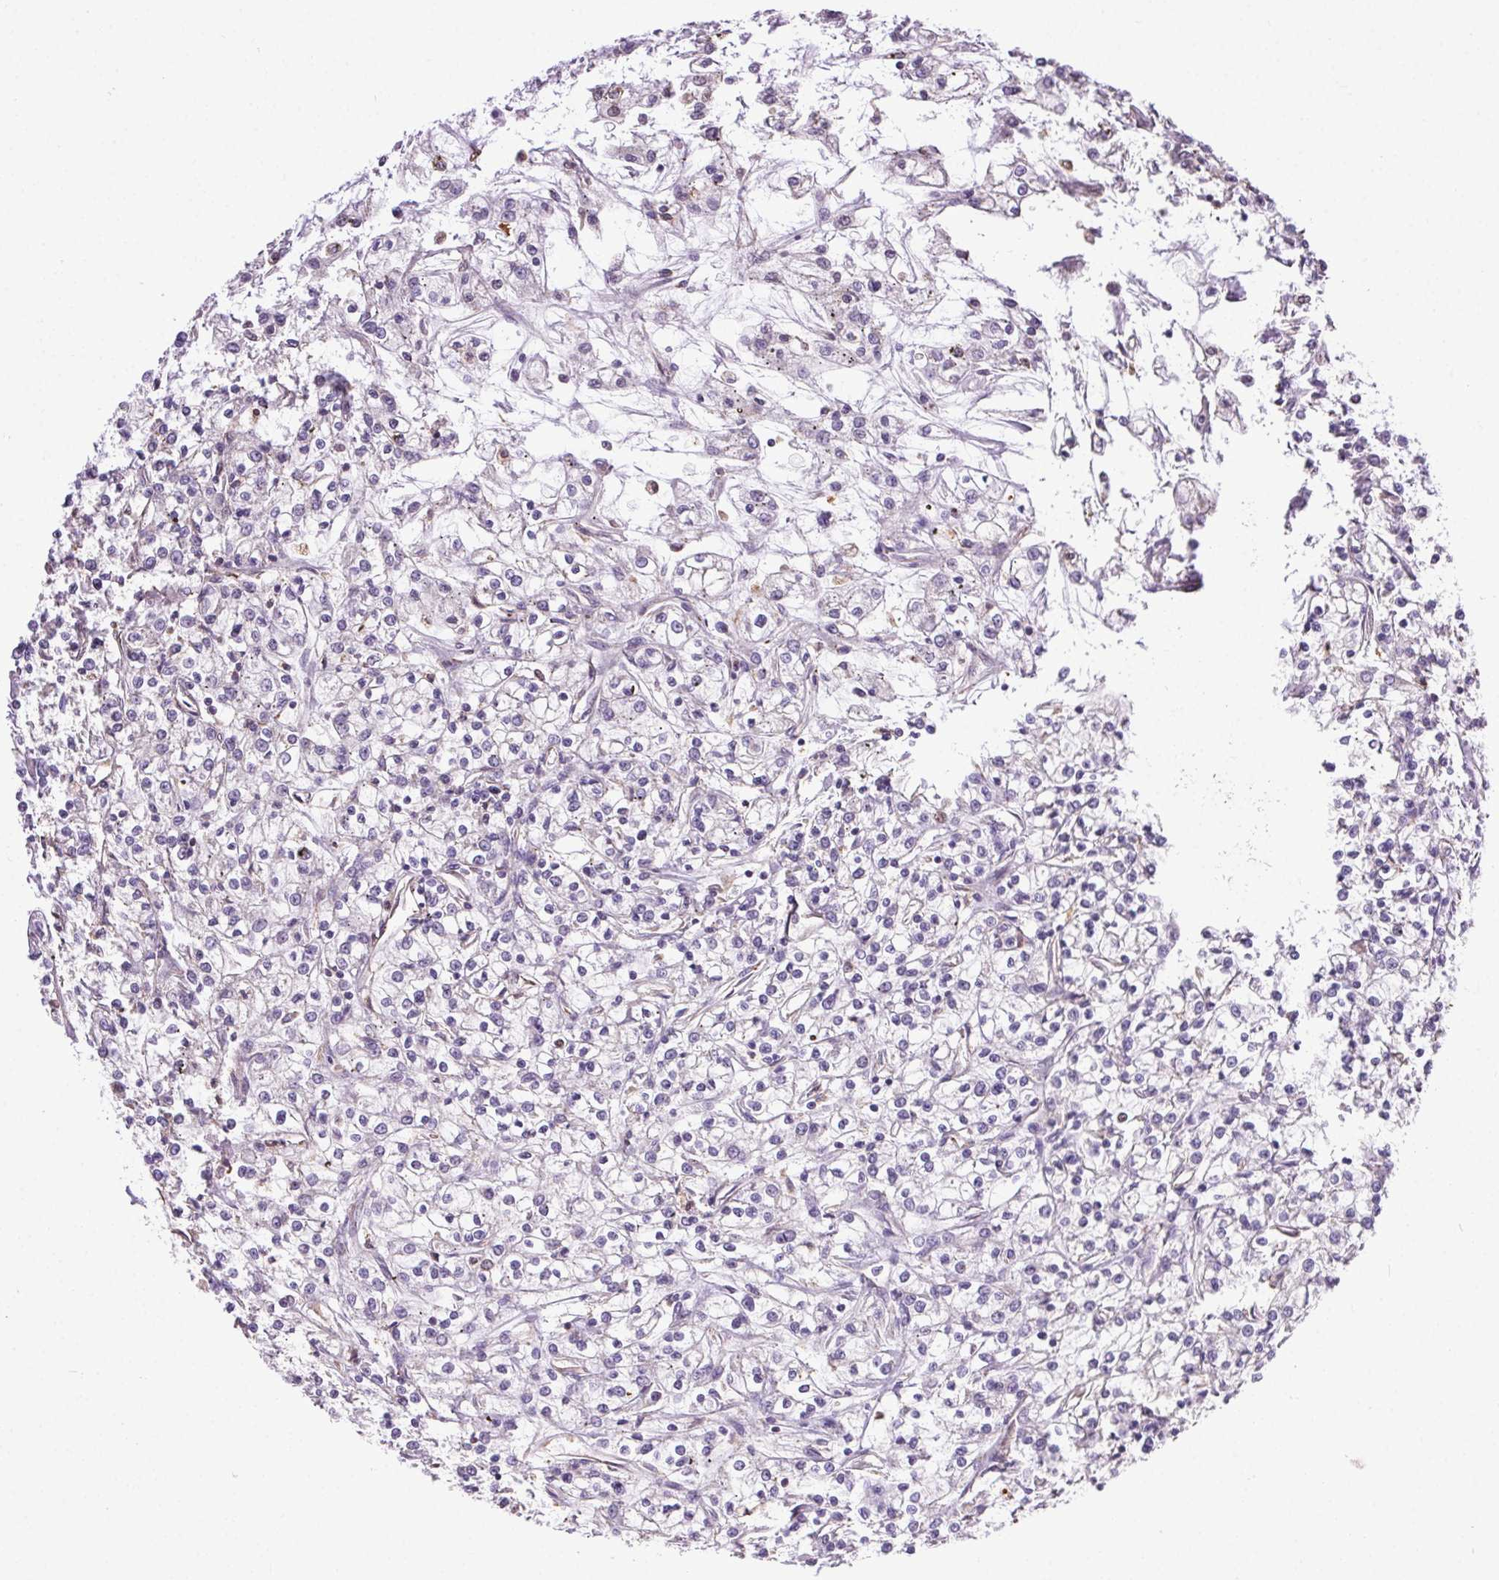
{"staining": {"intensity": "negative", "quantity": "none", "location": "none"}, "tissue": "renal cancer", "cell_type": "Tumor cells", "image_type": "cancer", "snomed": [{"axis": "morphology", "description": "Adenocarcinoma, NOS"}, {"axis": "topography", "description": "Kidney"}], "caption": "Tumor cells show no significant expression in renal adenocarcinoma.", "gene": "SNX31", "patient": {"sex": "female", "age": 59}}